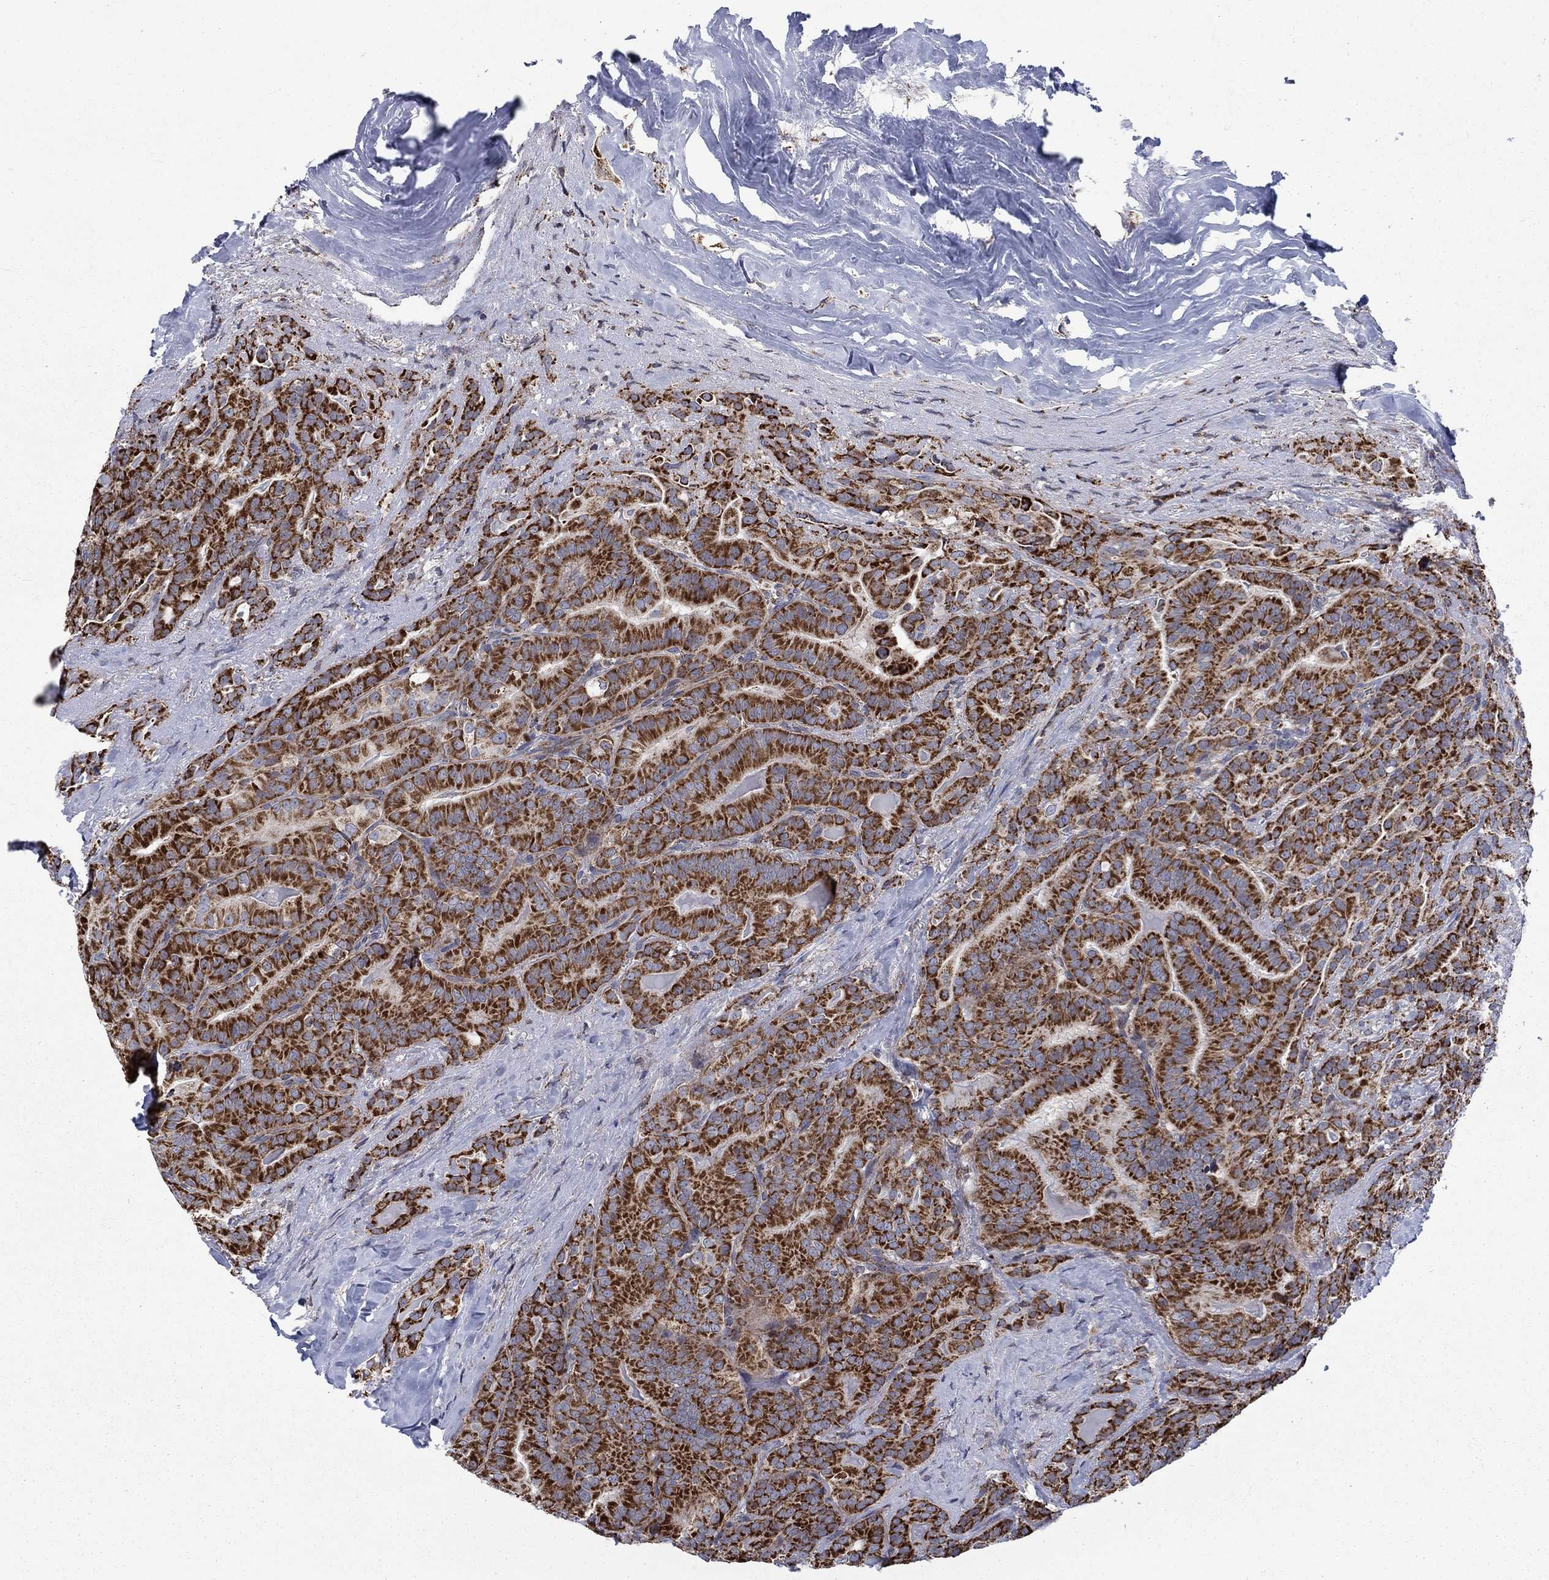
{"staining": {"intensity": "strong", "quantity": ">75%", "location": "cytoplasmic/membranous"}, "tissue": "thyroid cancer", "cell_type": "Tumor cells", "image_type": "cancer", "snomed": [{"axis": "morphology", "description": "Papillary adenocarcinoma, NOS"}, {"axis": "topography", "description": "Thyroid gland"}], "caption": "Protein staining by immunohistochemistry (IHC) exhibits strong cytoplasmic/membranous positivity in approximately >75% of tumor cells in thyroid cancer (papillary adenocarcinoma).", "gene": "MOAP1", "patient": {"sex": "male", "age": 61}}